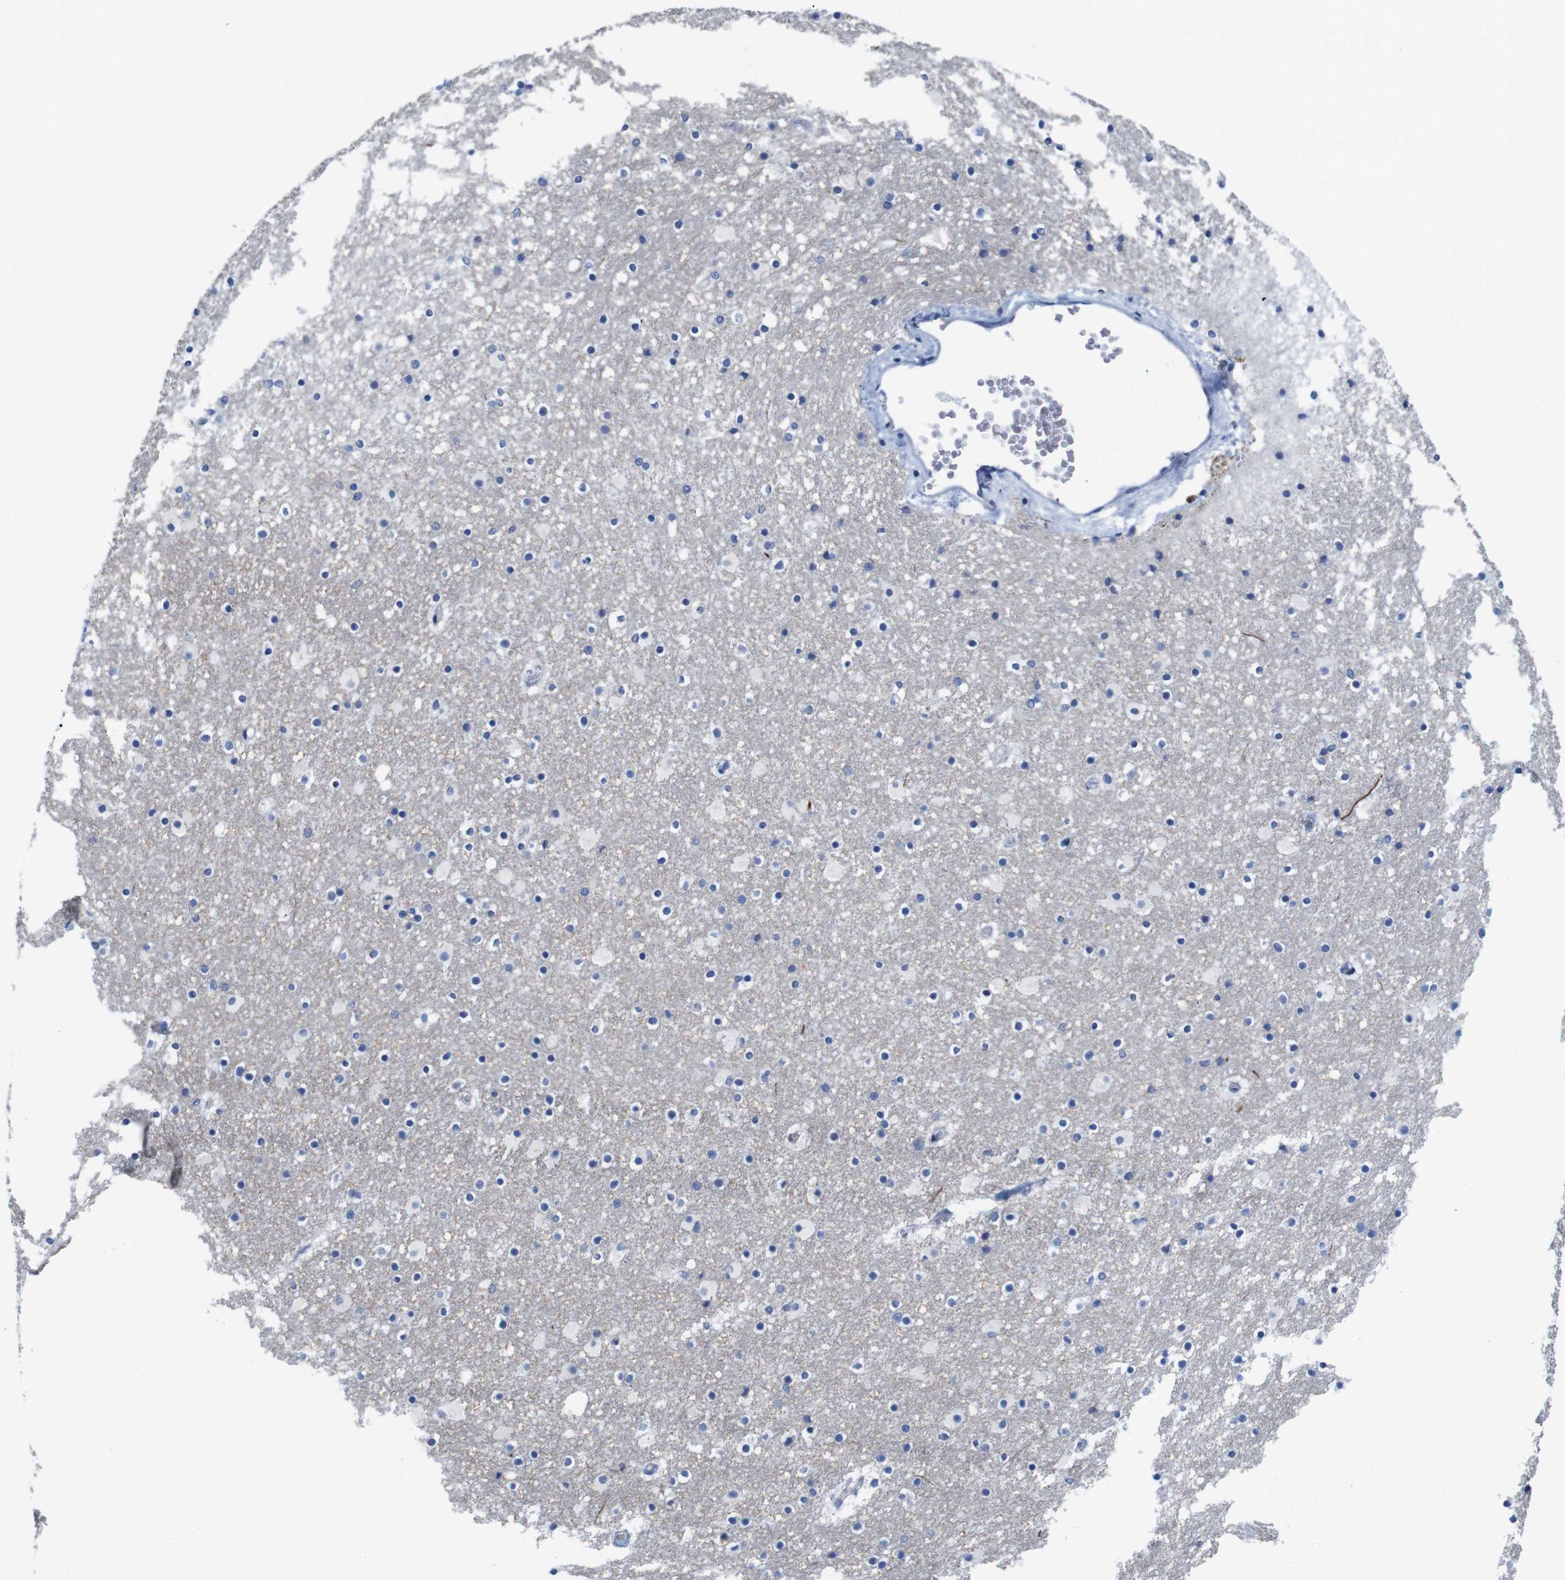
{"staining": {"intensity": "negative", "quantity": "none", "location": "none"}, "tissue": "caudate", "cell_type": "Glial cells", "image_type": "normal", "snomed": [{"axis": "morphology", "description": "Normal tissue, NOS"}, {"axis": "topography", "description": "Lateral ventricle wall"}], "caption": "DAB immunohistochemical staining of normal human caudate reveals no significant staining in glial cells. Brightfield microscopy of IHC stained with DAB (3,3'-diaminobenzidine) (brown) and hematoxylin (blue), captured at high magnification.", "gene": "C1RL", "patient": {"sex": "male", "age": 45}}